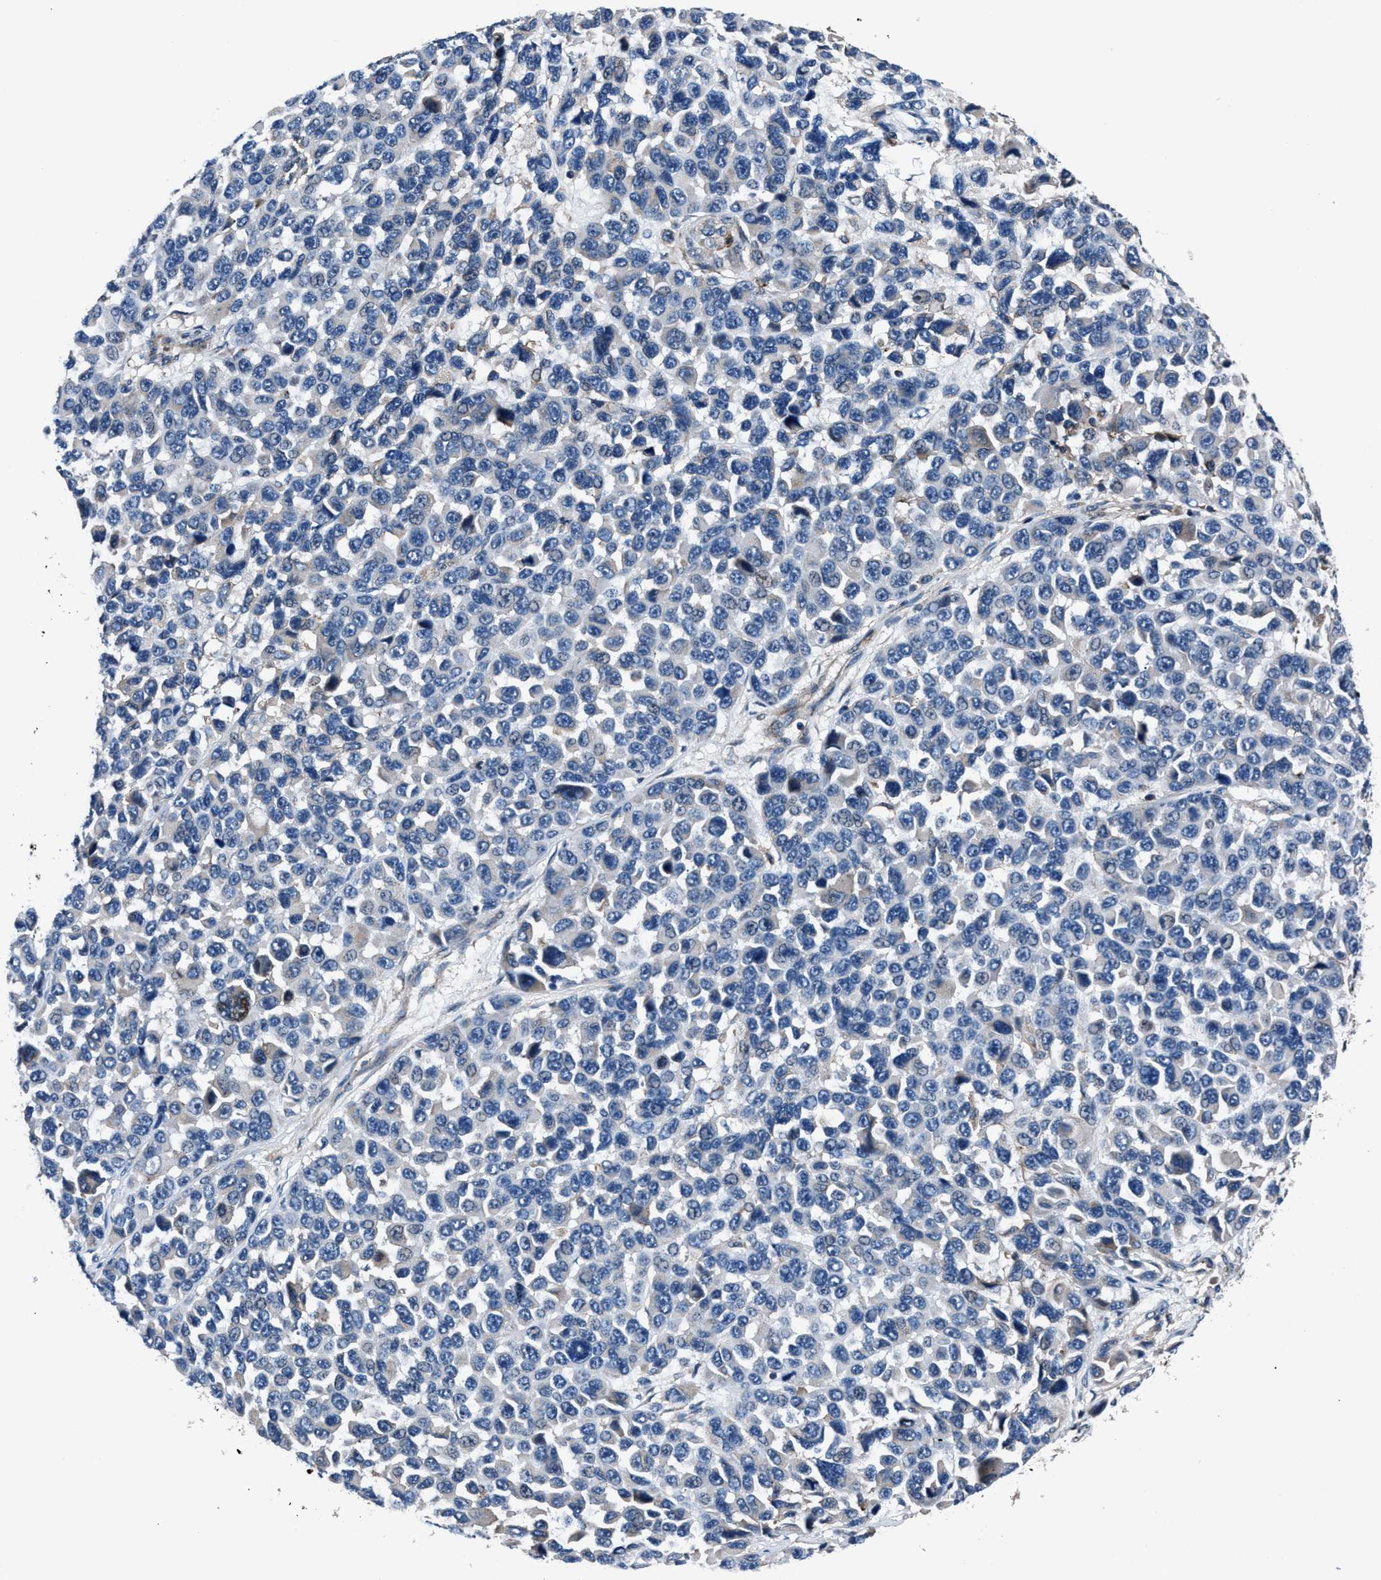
{"staining": {"intensity": "negative", "quantity": "none", "location": "none"}, "tissue": "melanoma", "cell_type": "Tumor cells", "image_type": "cancer", "snomed": [{"axis": "morphology", "description": "Malignant melanoma, NOS"}, {"axis": "topography", "description": "Skin"}], "caption": "This is an immunohistochemistry histopathology image of human malignant melanoma. There is no positivity in tumor cells.", "gene": "MFSD11", "patient": {"sex": "male", "age": 53}}